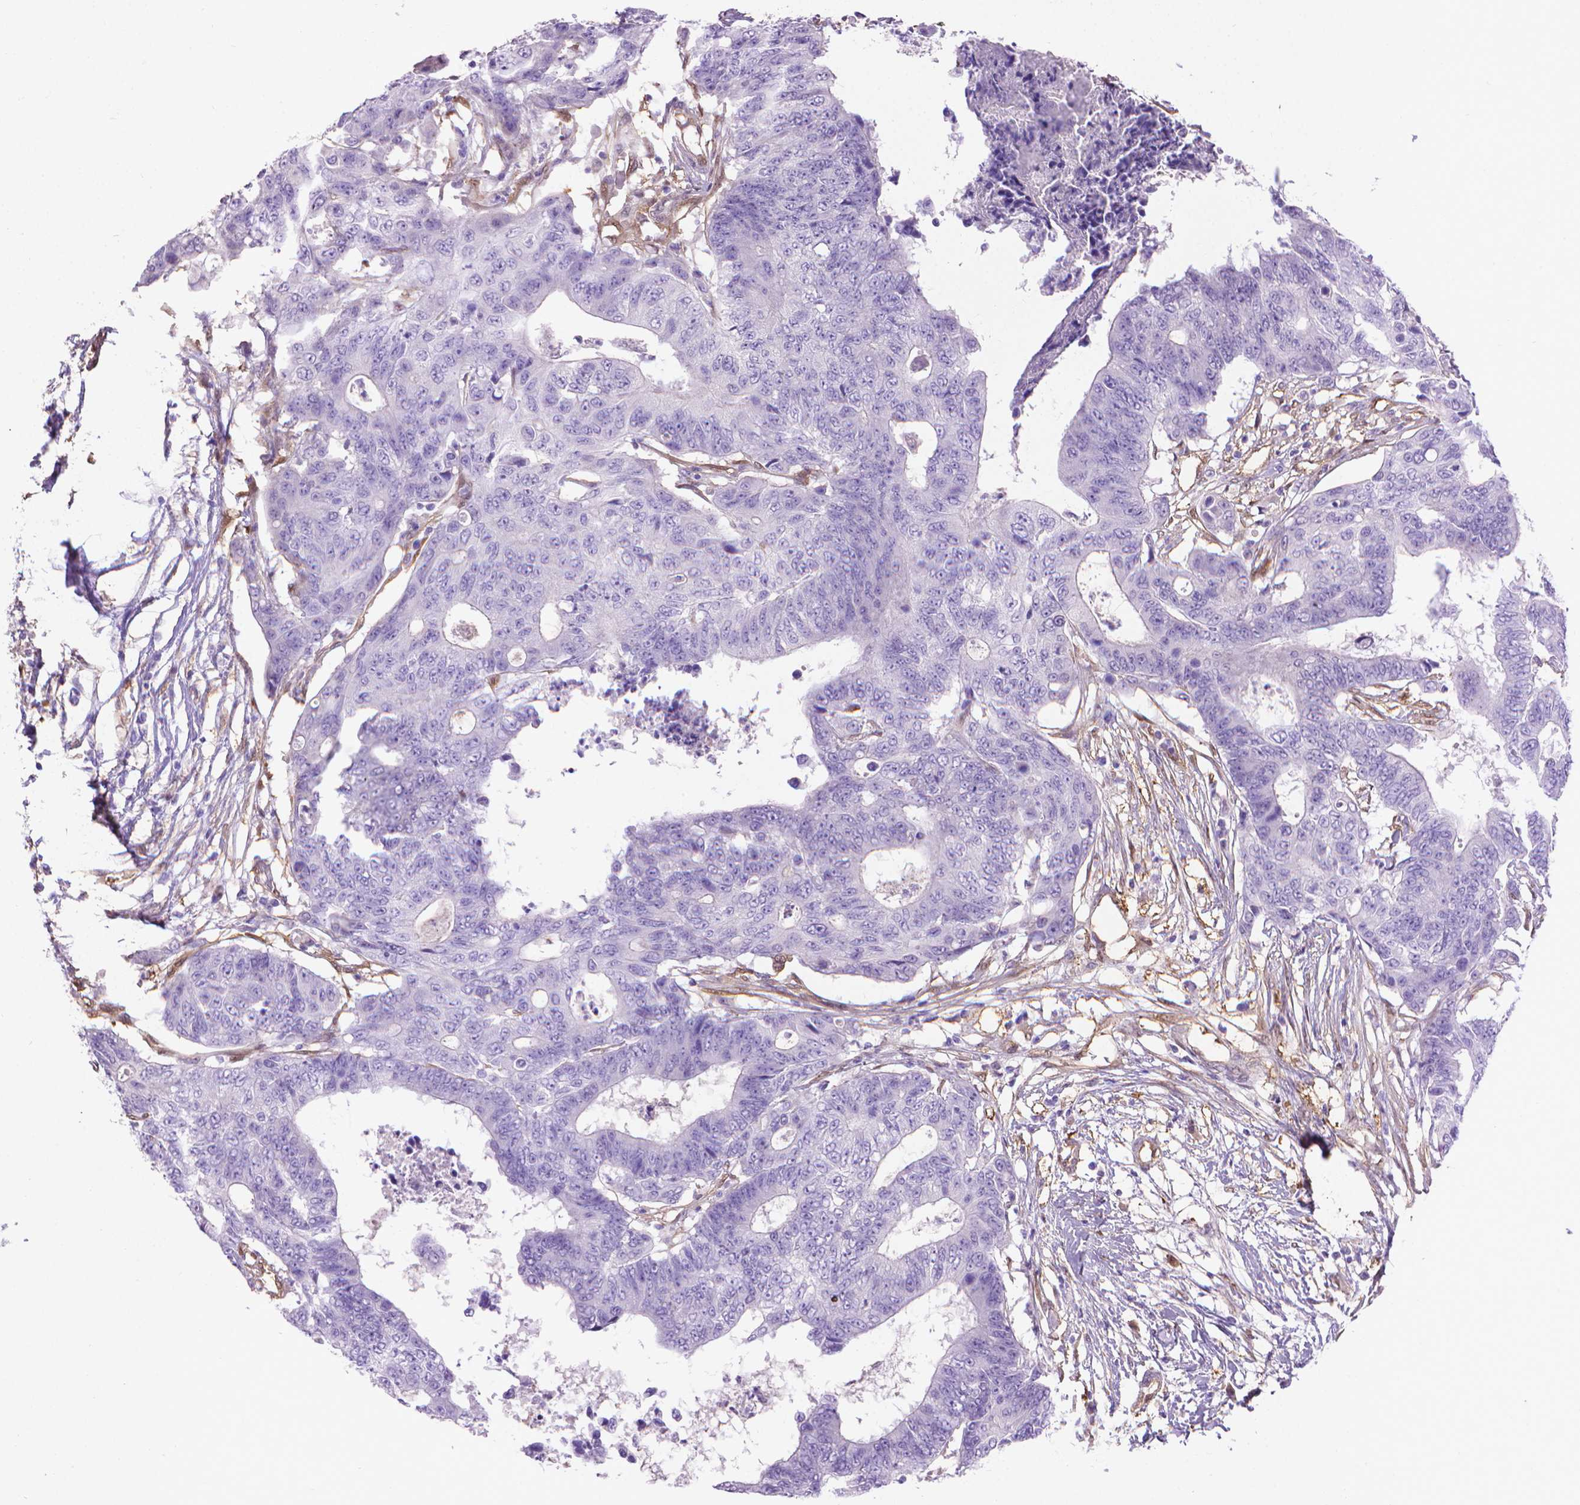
{"staining": {"intensity": "negative", "quantity": "none", "location": "none"}, "tissue": "colorectal cancer", "cell_type": "Tumor cells", "image_type": "cancer", "snomed": [{"axis": "morphology", "description": "Adenocarcinoma, NOS"}, {"axis": "topography", "description": "Colon"}], "caption": "Tumor cells show no significant protein expression in colorectal cancer.", "gene": "CLIC4", "patient": {"sex": "female", "age": 48}}